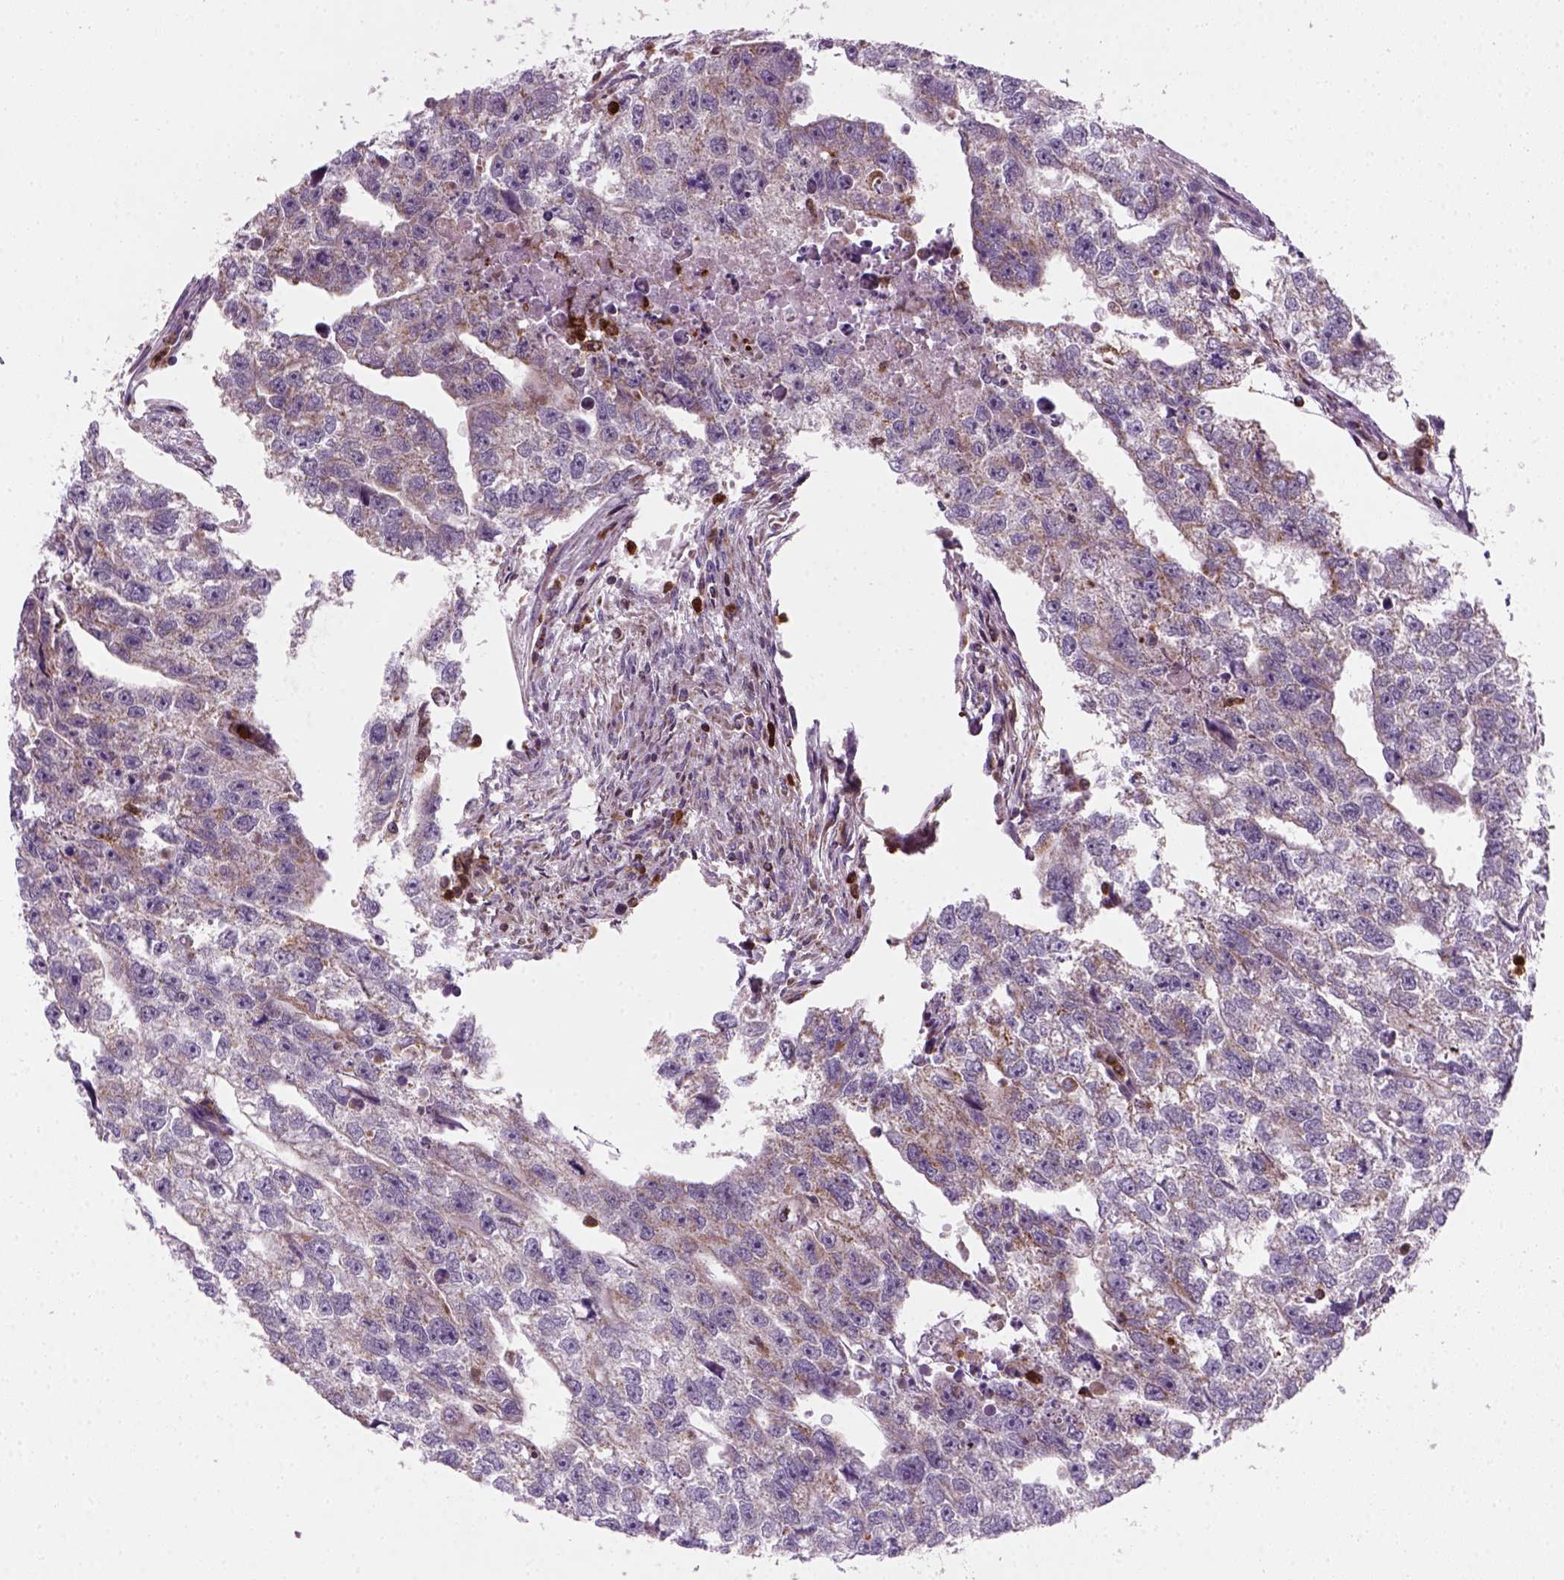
{"staining": {"intensity": "moderate", "quantity": ">75%", "location": "cytoplasmic/membranous"}, "tissue": "testis cancer", "cell_type": "Tumor cells", "image_type": "cancer", "snomed": [{"axis": "morphology", "description": "Carcinoma, Embryonal, NOS"}, {"axis": "morphology", "description": "Teratoma, malignant, NOS"}, {"axis": "topography", "description": "Testis"}], "caption": "Brown immunohistochemical staining in testis embryonal carcinoma displays moderate cytoplasmic/membranous staining in approximately >75% of tumor cells.", "gene": "NUDT16L1", "patient": {"sex": "male", "age": 44}}